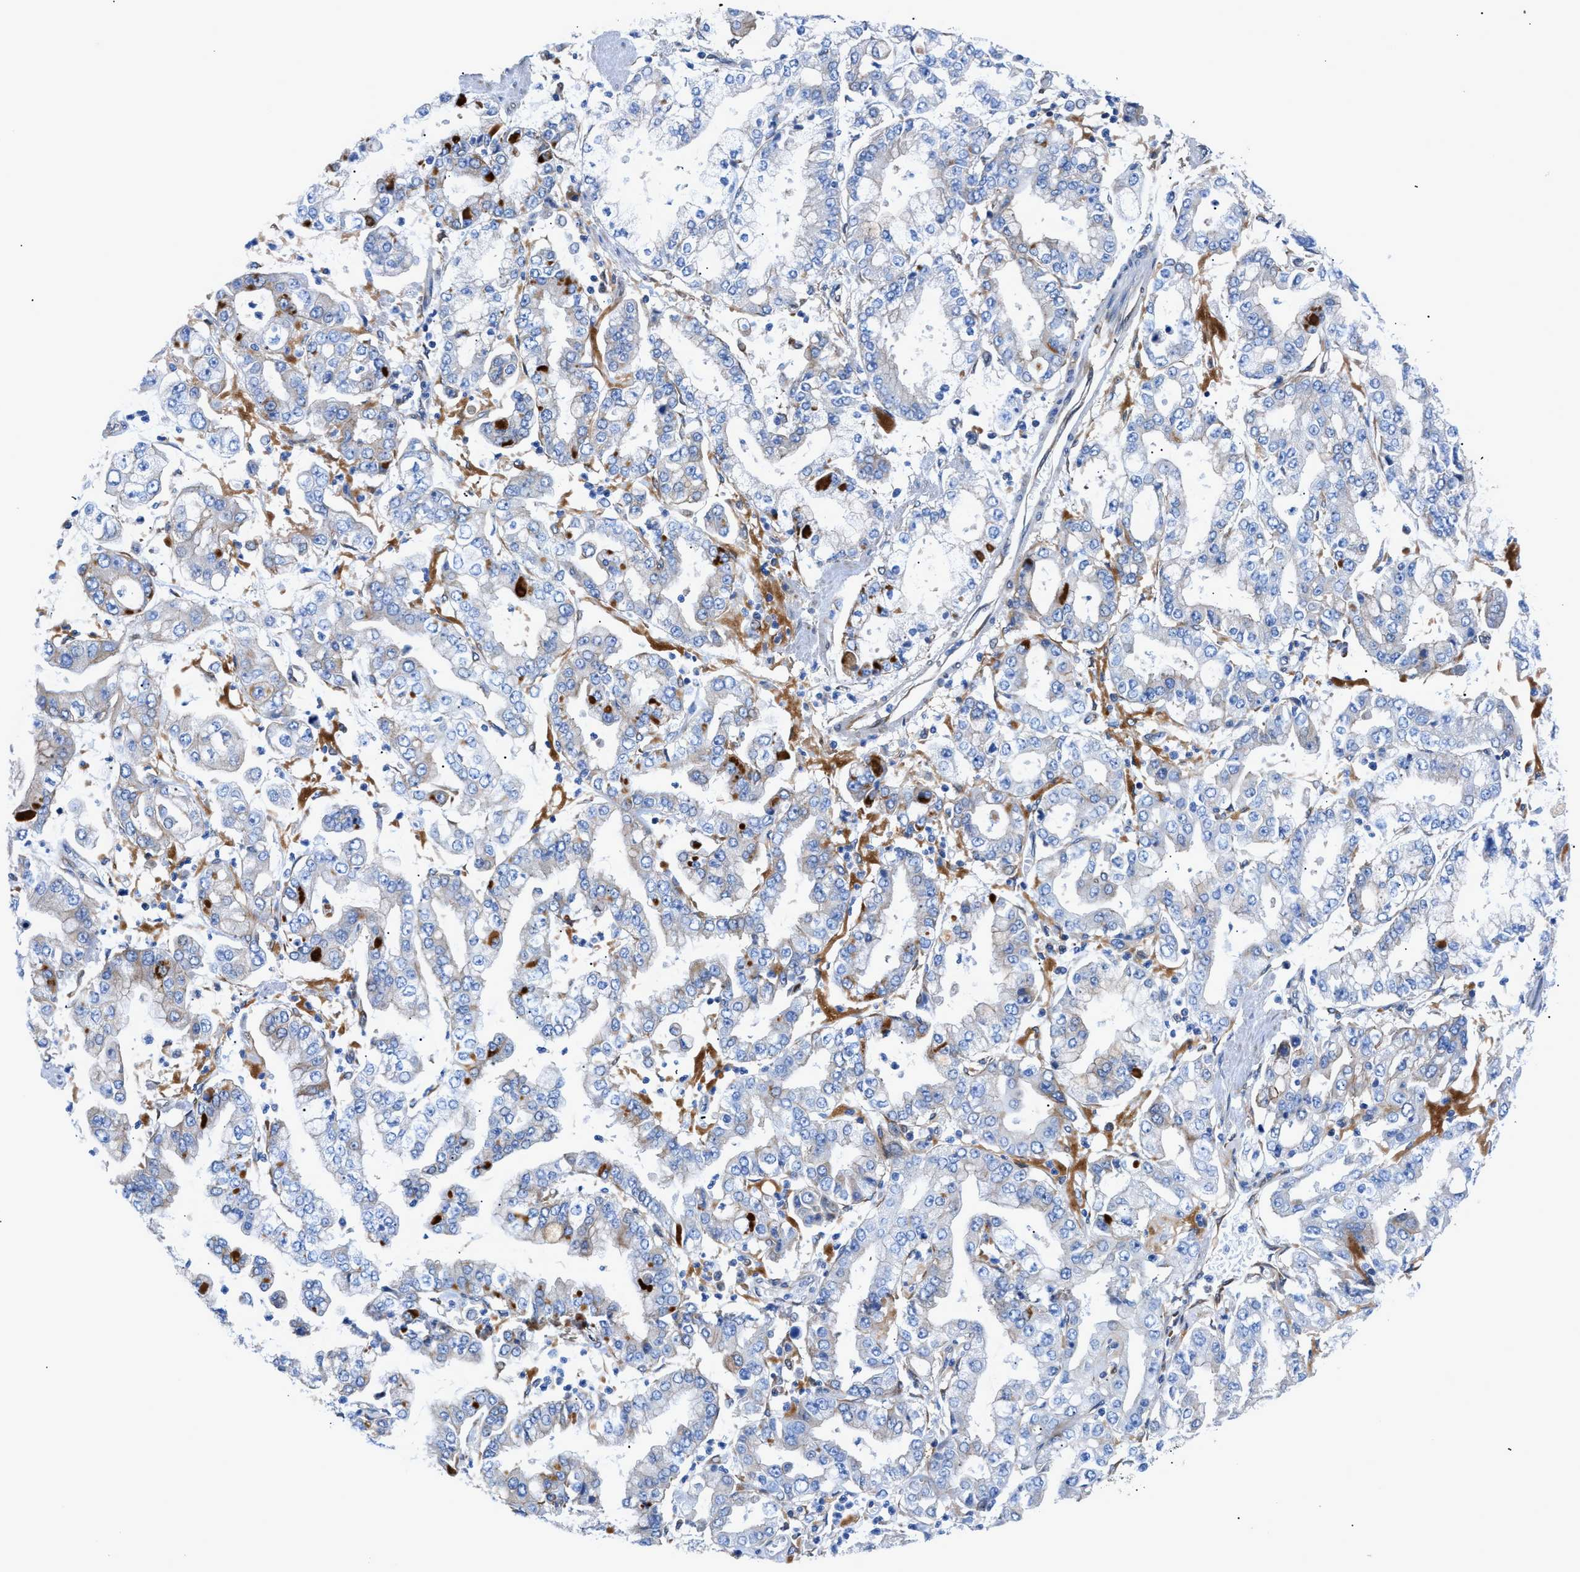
{"staining": {"intensity": "negative", "quantity": "none", "location": "none"}, "tissue": "stomach cancer", "cell_type": "Tumor cells", "image_type": "cancer", "snomed": [{"axis": "morphology", "description": "Adenocarcinoma, NOS"}, {"axis": "topography", "description": "Stomach"}], "caption": "This is an IHC image of stomach adenocarcinoma. There is no staining in tumor cells.", "gene": "DMAC1", "patient": {"sex": "male", "age": 76}}